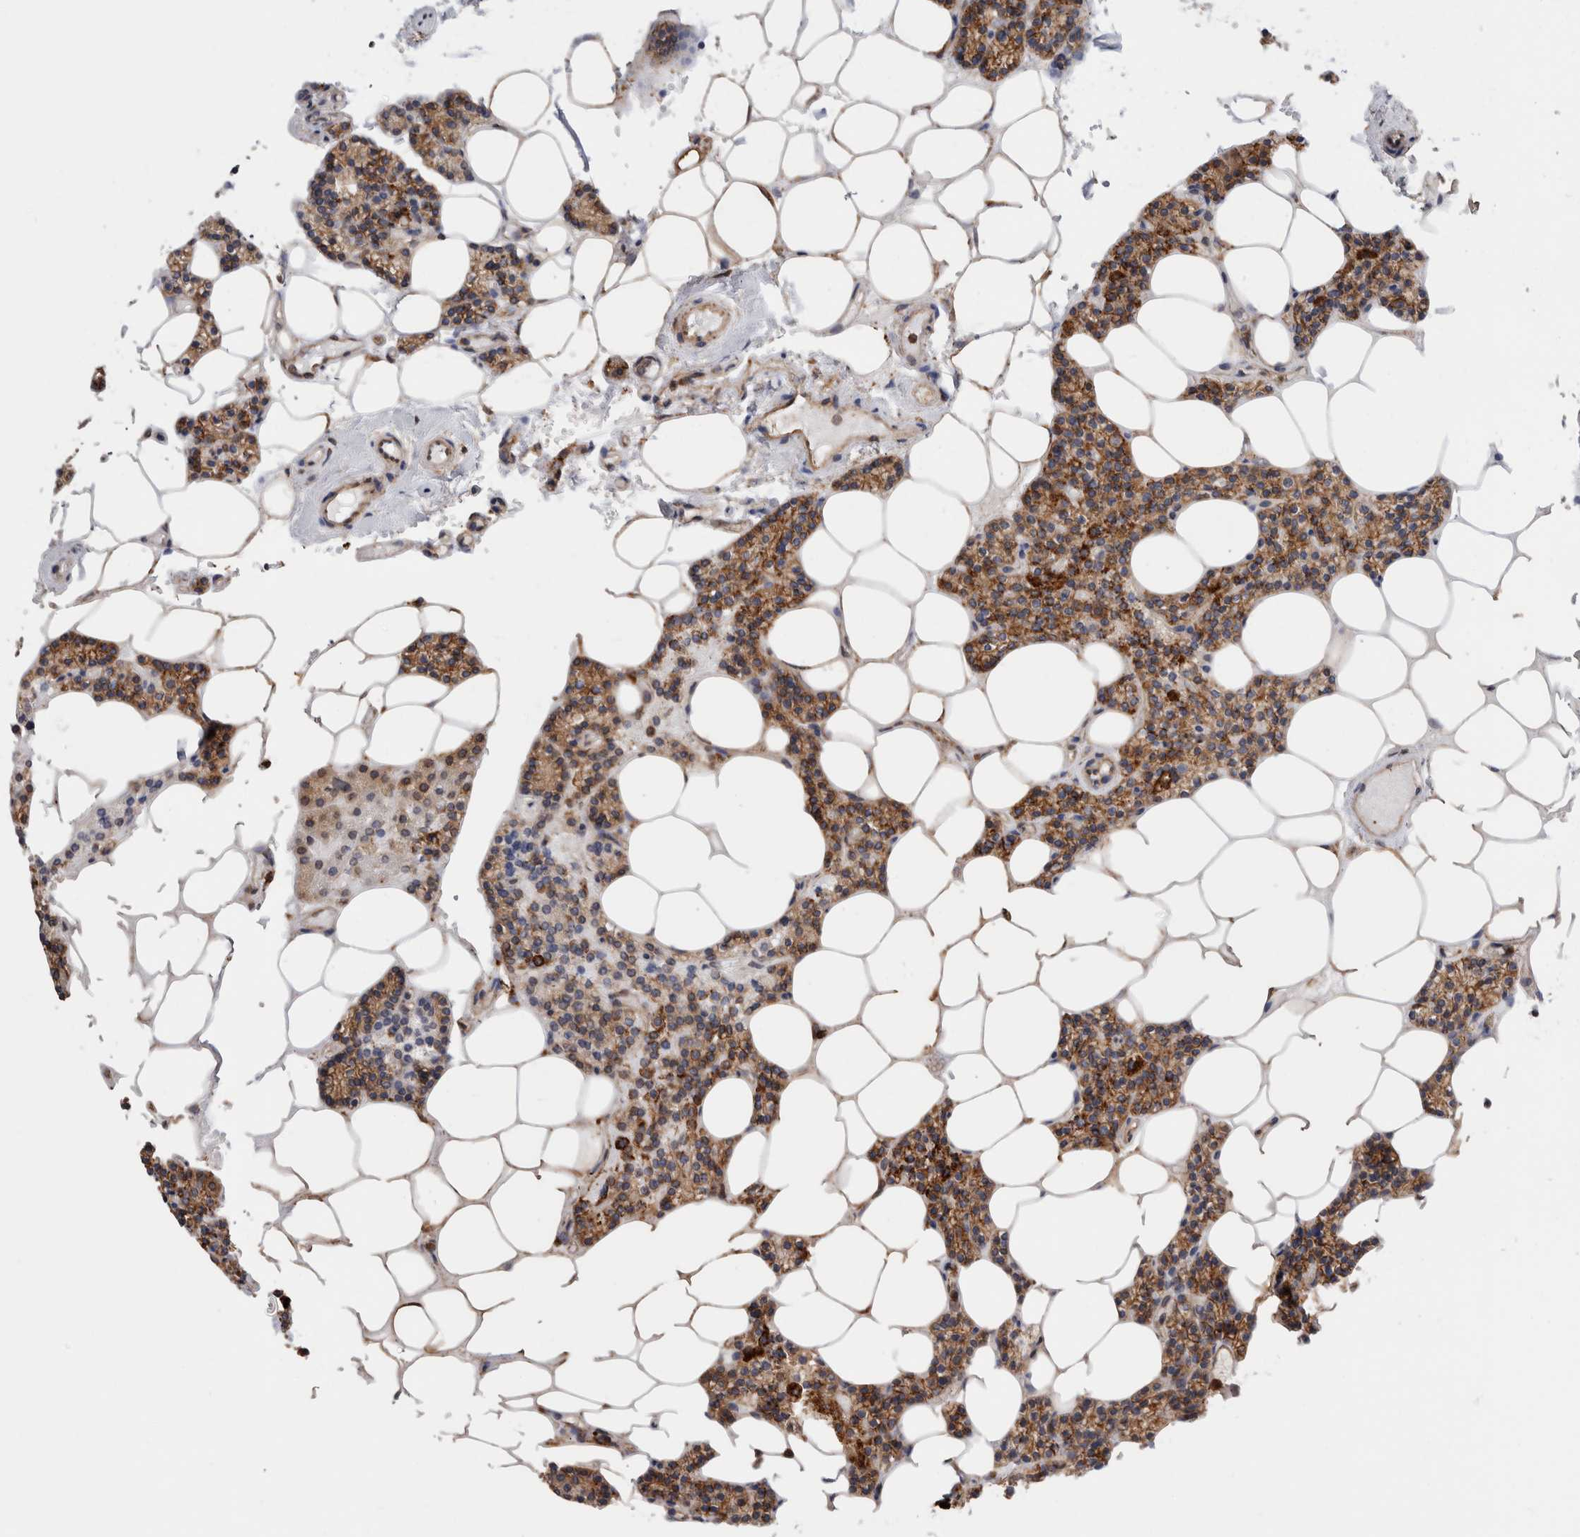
{"staining": {"intensity": "strong", "quantity": ">75%", "location": "cytoplasmic/membranous"}, "tissue": "parathyroid gland", "cell_type": "Glandular cells", "image_type": "normal", "snomed": [{"axis": "morphology", "description": "Normal tissue, NOS"}, {"axis": "topography", "description": "Parathyroid gland"}], "caption": "About >75% of glandular cells in unremarkable human parathyroid gland exhibit strong cytoplasmic/membranous protein positivity as visualized by brown immunohistochemical staining.", "gene": "CCDC88B", "patient": {"sex": "male", "age": 75}}